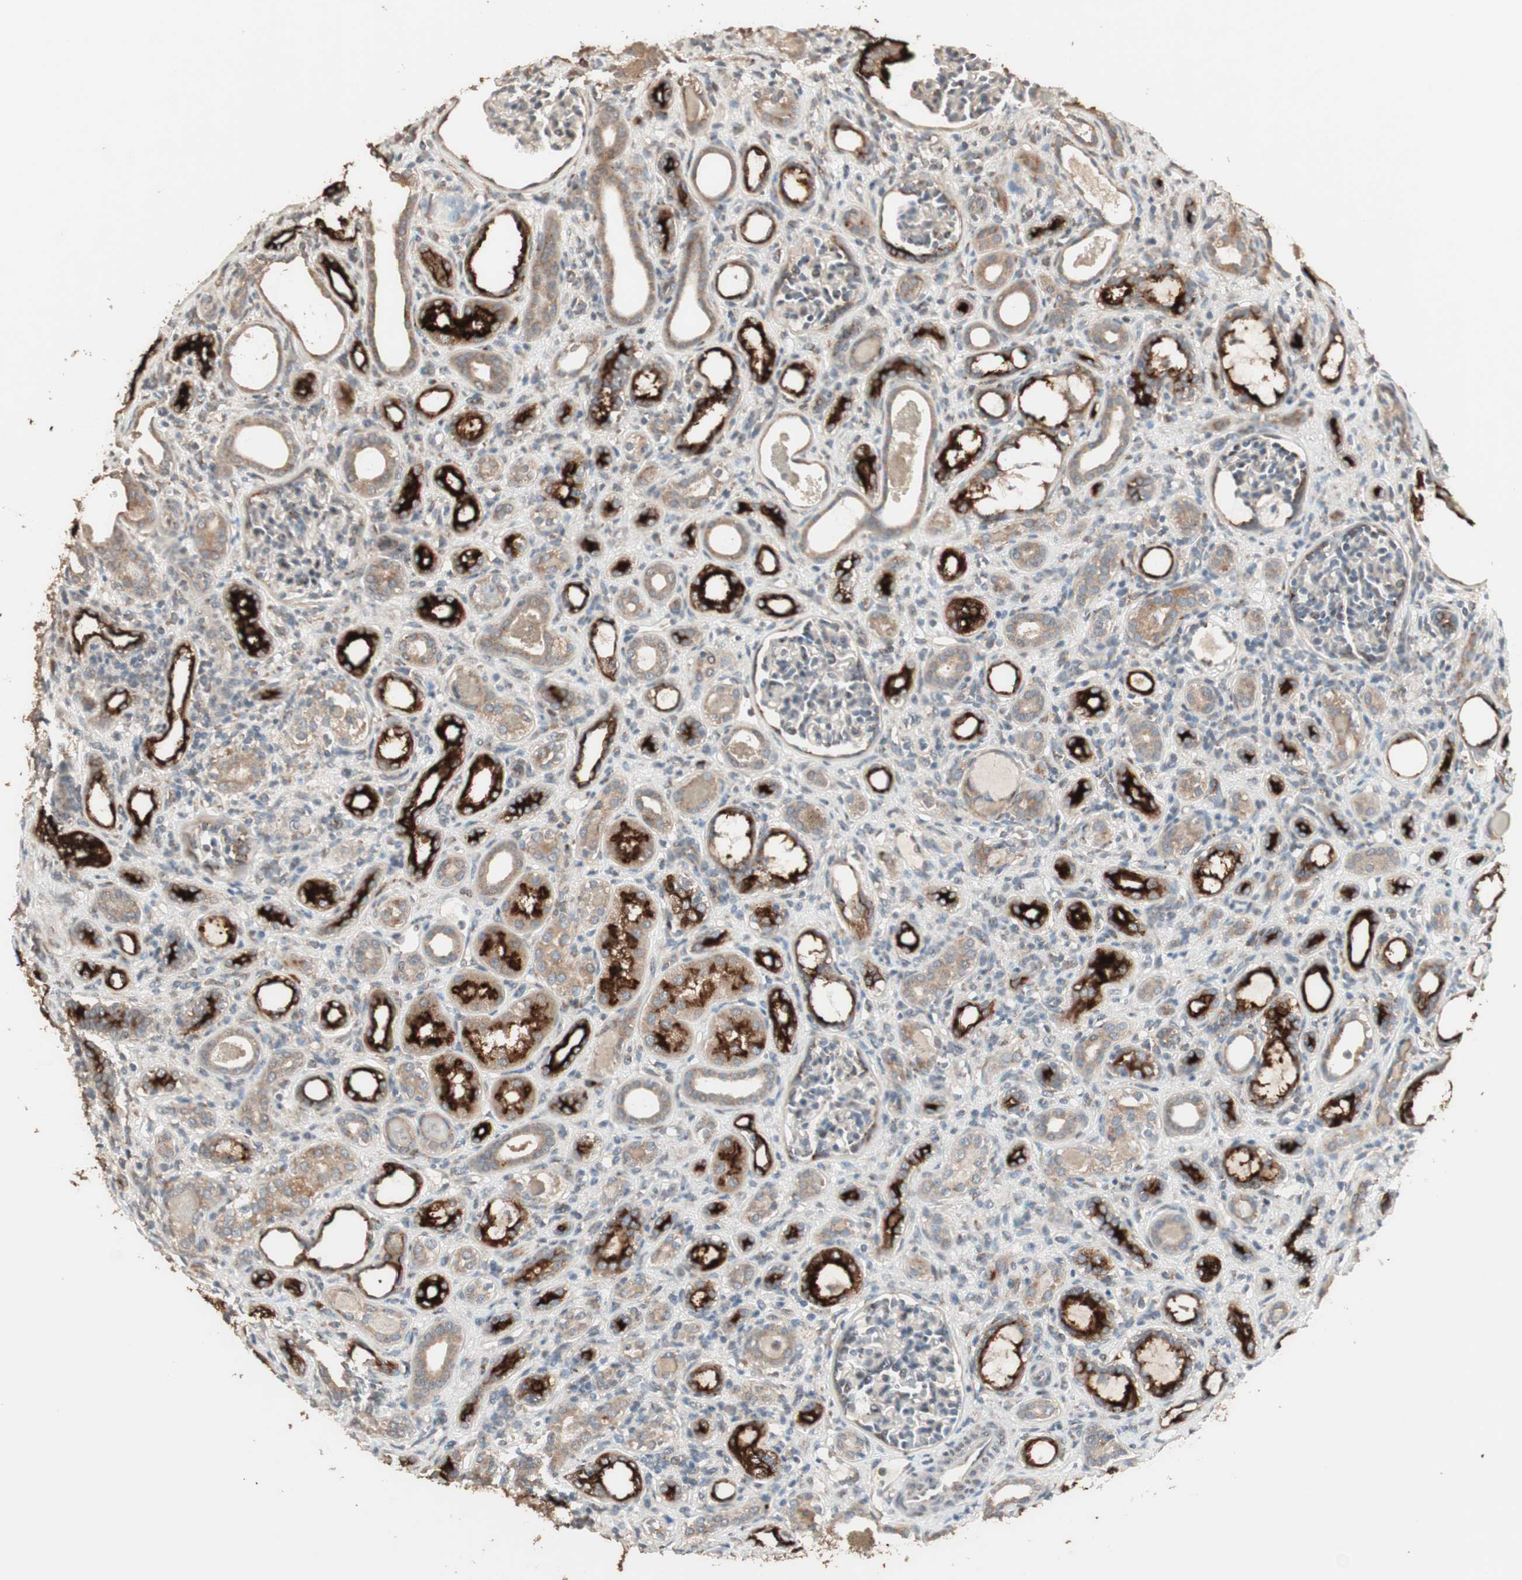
{"staining": {"intensity": "weak", "quantity": ">75%", "location": "cytoplasmic/membranous"}, "tissue": "kidney", "cell_type": "Cells in glomeruli", "image_type": "normal", "snomed": [{"axis": "morphology", "description": "Normal tissue, NOS"}, {"axis": "topography", "description": "Kidney"}], "caption": "IHC staining of normal kidney, which demonstrates low levels of weak cytoplasmic/membranous expression in approximately >75% of cells in glomeruli indicating weak cytoplasmic/membranous protein expression. The staining was performed using DAB (3,3'-diaminobenzidine) (brown) for protein detection and nuclei were counterstained in hematoxylin (blue).", "gene": "RARRES1", "patient": {"sex": "male", "age": 7}}